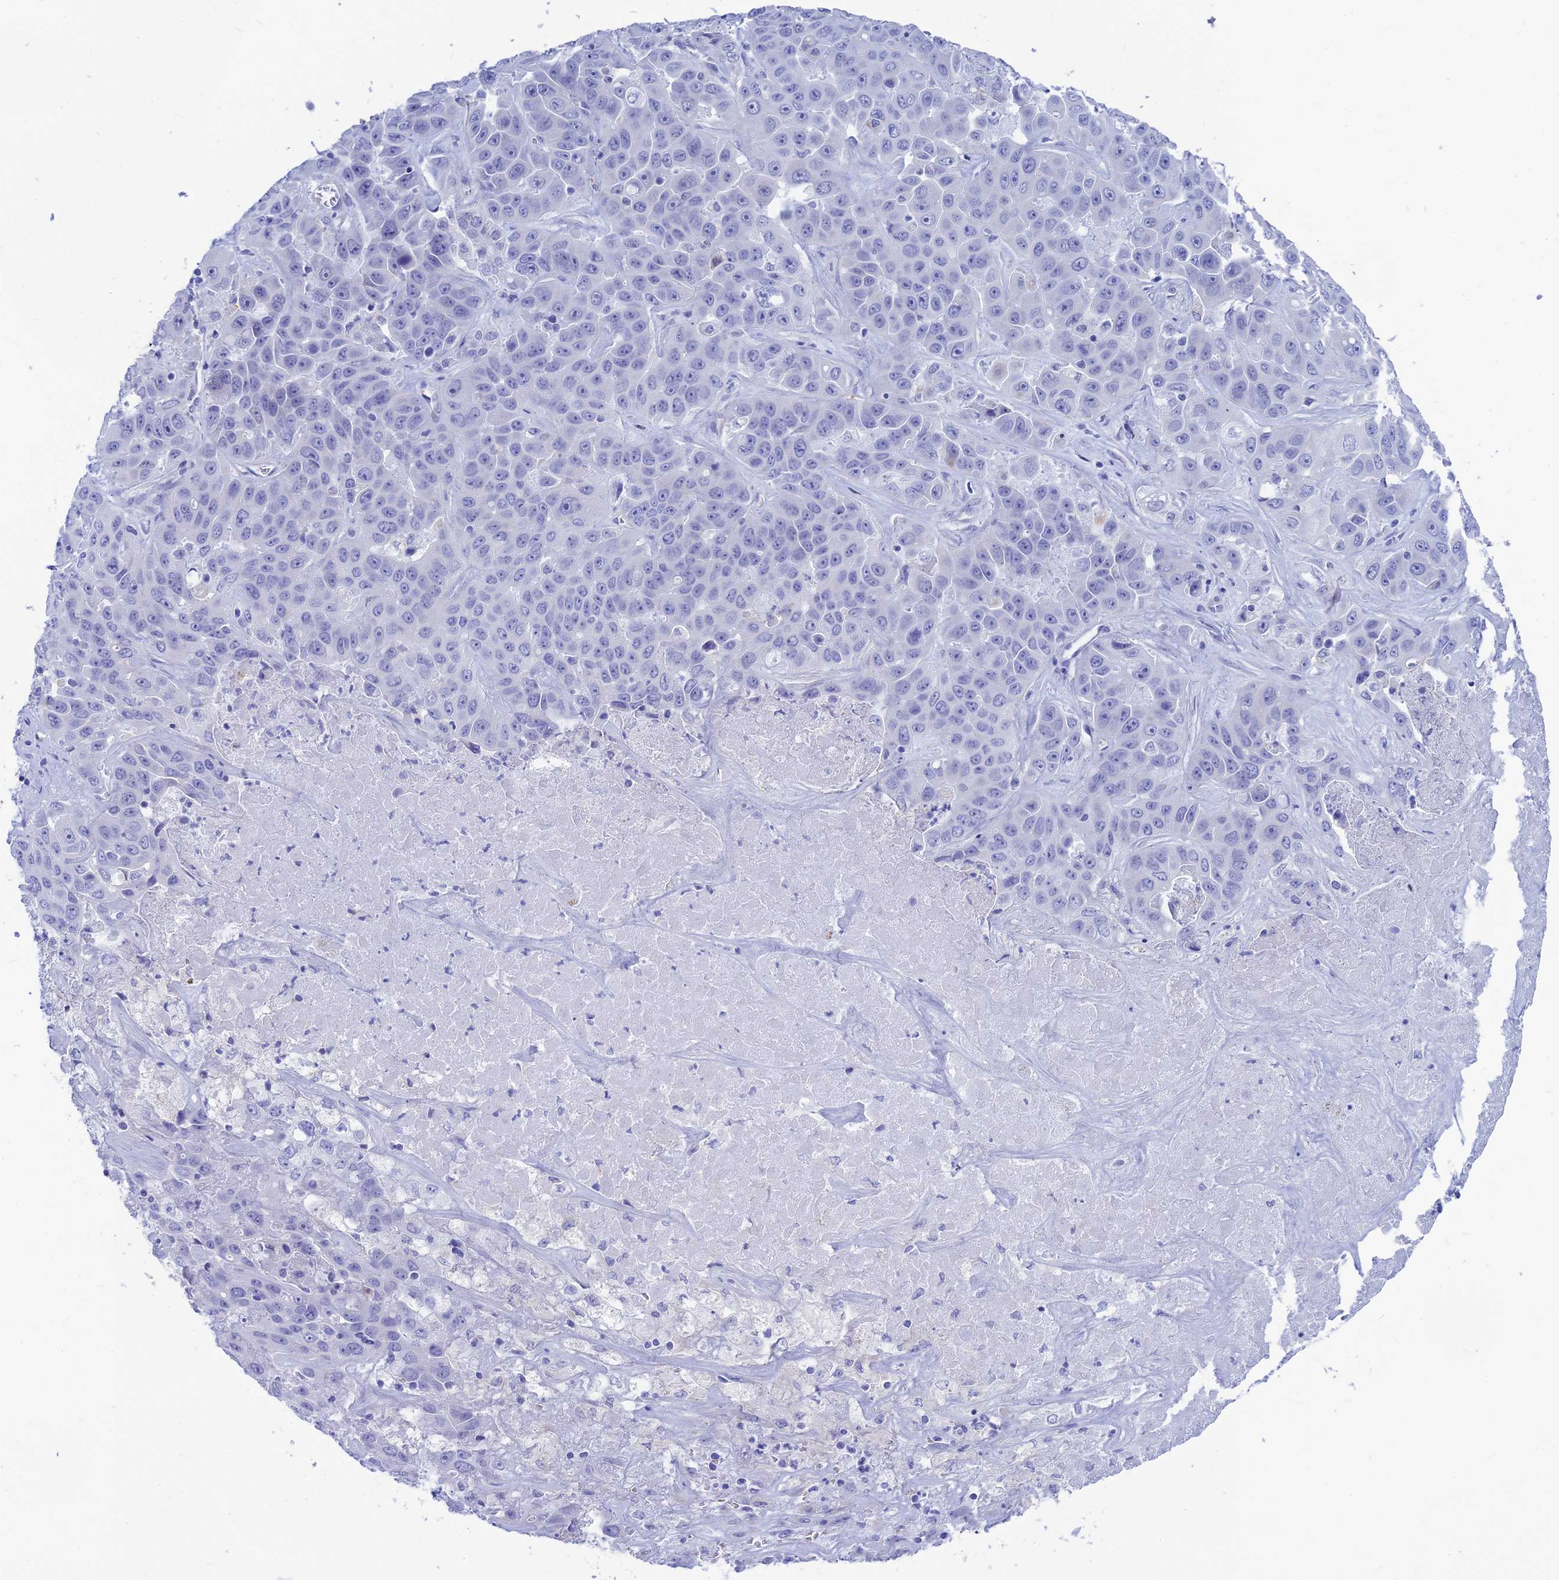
{"staining": {"intensity": "negative", "quantity": "none", "location": "none"}, "tissue": "liver cancer", "cell_type": "Tumor cells", "image_type": "cancer", "snomed": [{"axis": "morphology", "description": "Cholangiocarcinoma"}, {"axis": "topography", "description": "Liver"}], "caption": "Immunohistochemistry (IHC) histopathology image of neoplastic tissue: human liver cholangiocarcinoma stained with DAB (3,3'-diaminobenzidine) exhibits no significant protein expression in tumor cells.", "gene": "GNGT2", "patient": {"sex": "female", "age": 52}}